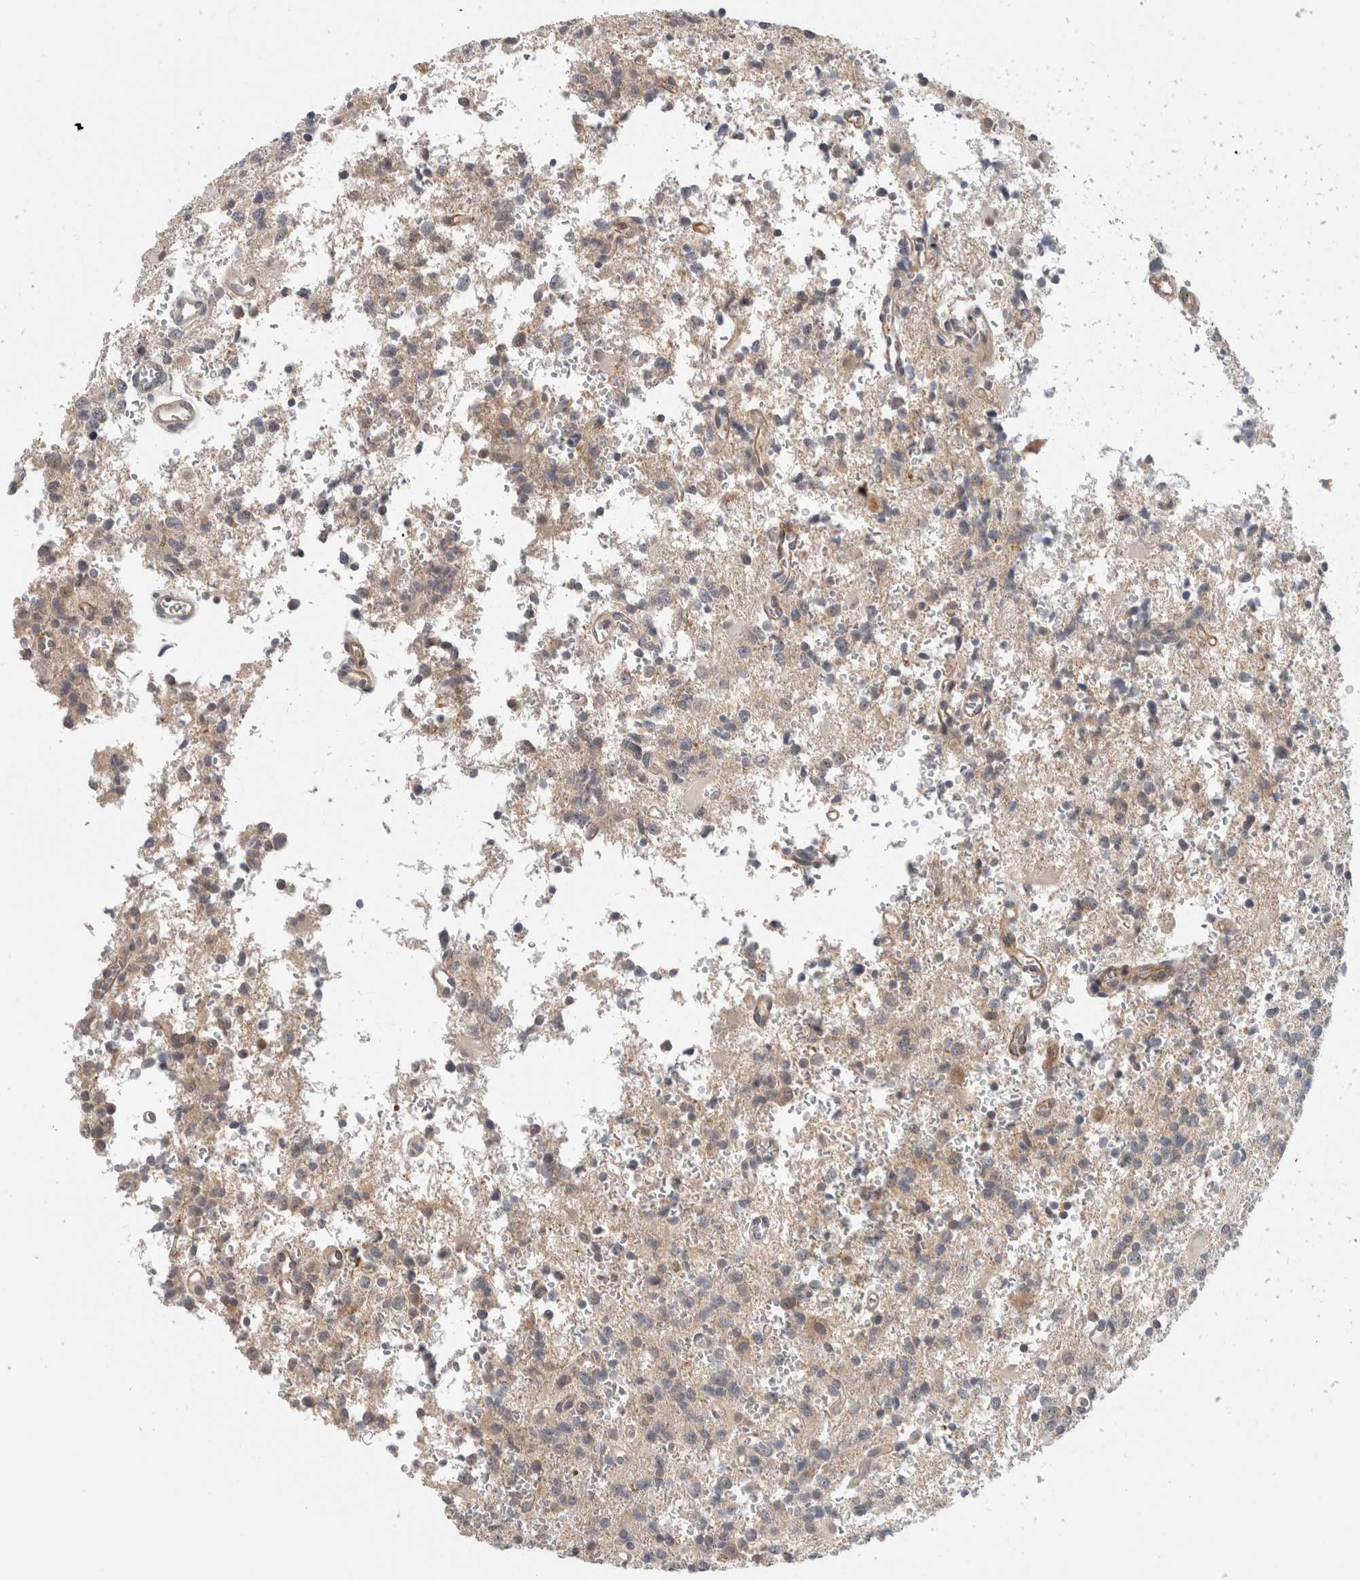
{"staining": {"intensity": "weak", "quantity": "<25%", "location": "cytoplasmic/membranous"}, "tissue": "glioma", "cell_type": "Tumor cells", "image_type": "cancer", "snomed": [{"axis": "morphology", "description": "Glioma, malignant, High grade"}, {"axis": "topography", "description": "Brain"}], "caption": "Immunohistochemistry image of neoplastic tissue: malignant glioma (high-grade) stained with DAB (3,3'-diaminobenzidine) reveals no significant protein staining in tumor cells. Brightfield microscopy of immunohistochemistry (IHC) stained with DAB (brown) and hematoxylin (blue), captured at high magnification.", "gene": "HCN3", "patient": {"sex": "female", "age": 62}}